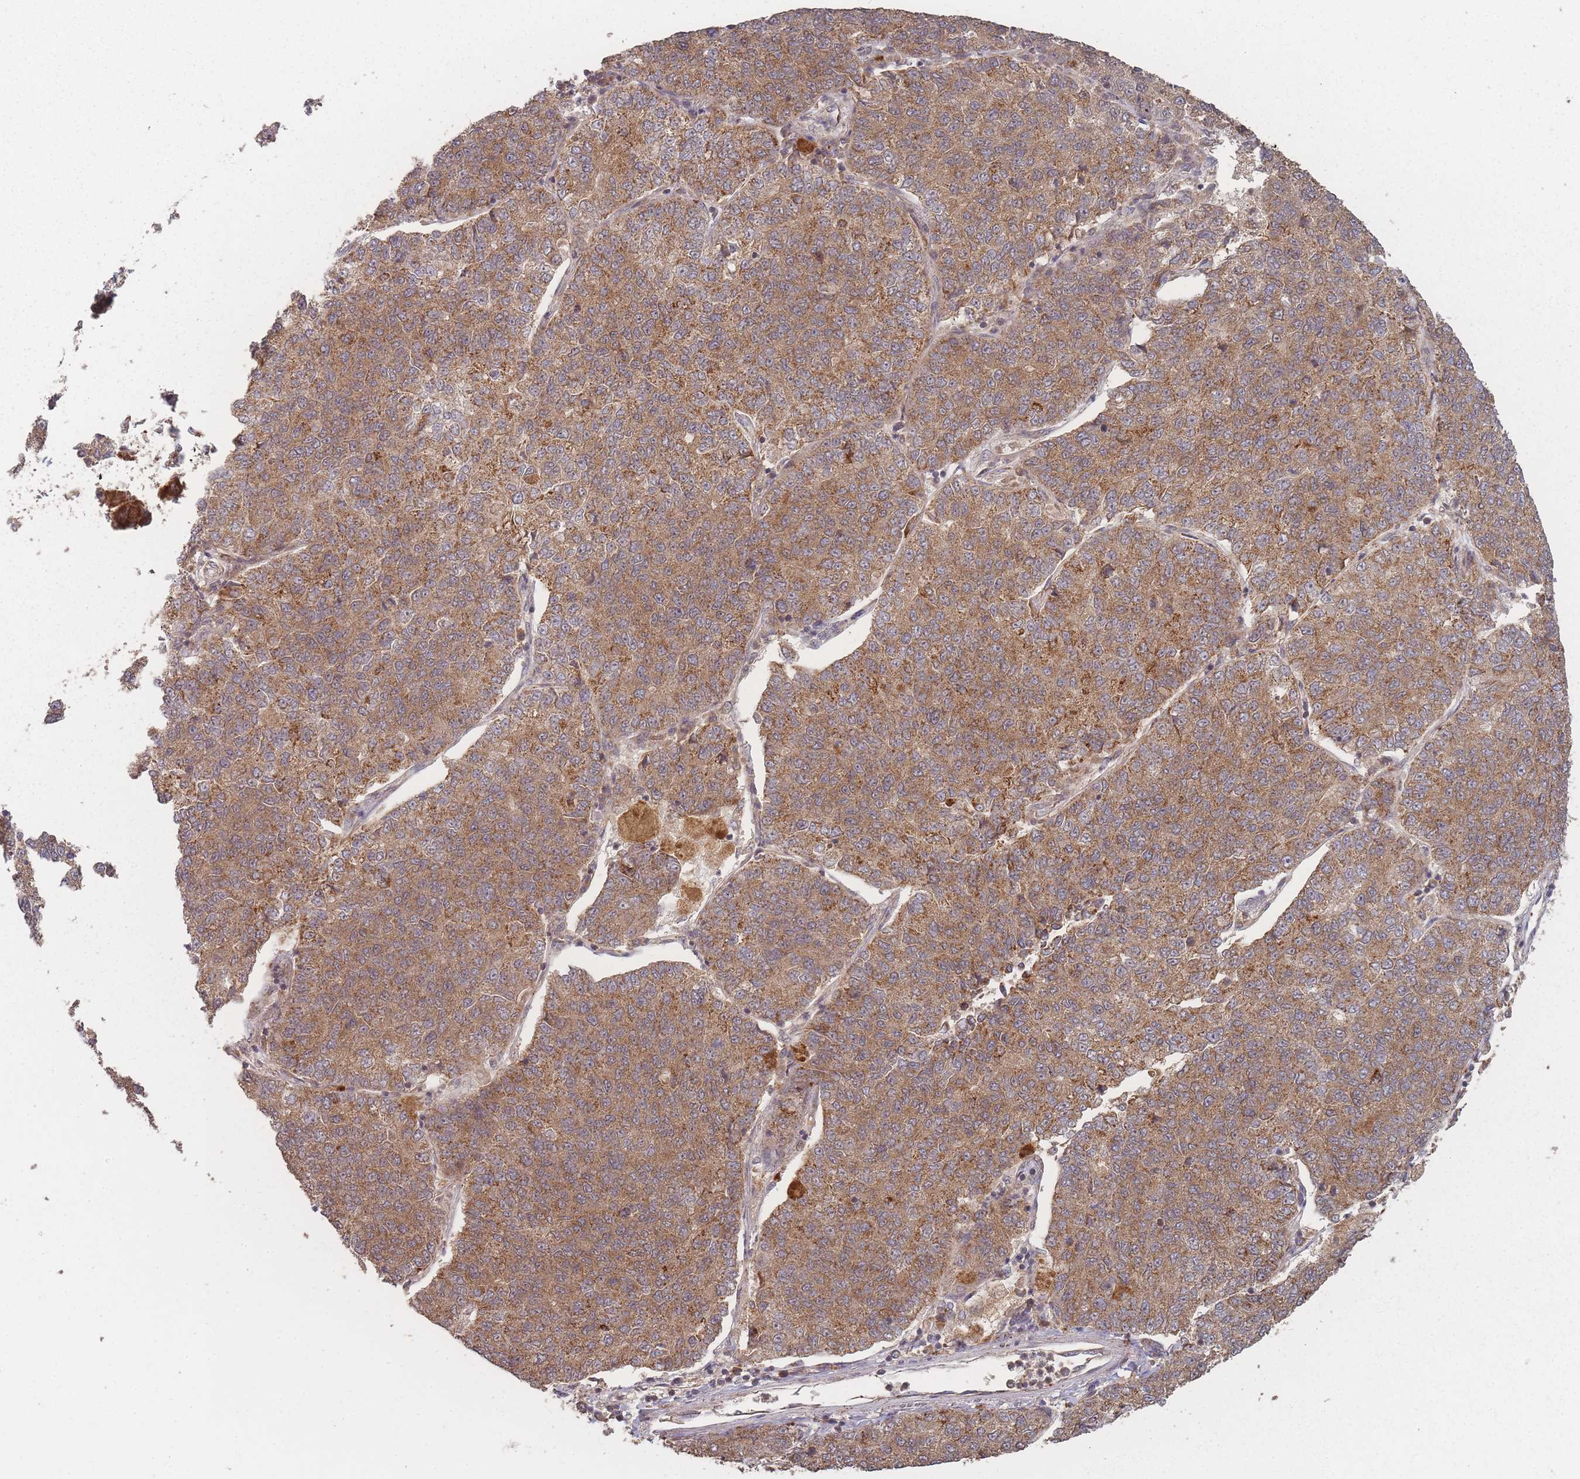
{"staining": {"intensity": "moderate", "quantity": ">75%", "location": "cytoplasmic/membranous"}, "tissue": "lung cancer", "cell_type": "Tumor cells", "image_type": "cancer", "snomed": [{"axis": "morphology", "description": "Adenocarcinoma, NOS"}, {"axis": "topography", "description": "Lung"}], "caption": "This photomicrograph exhibits immunohistochemistry (IHC) staining of human lung cancer, with medium moderate cytoplasmic/membranous staining in about >75% of tumor cells.", "gene": "LYRM7", "patient": {"sex": "male", "age": 49}}